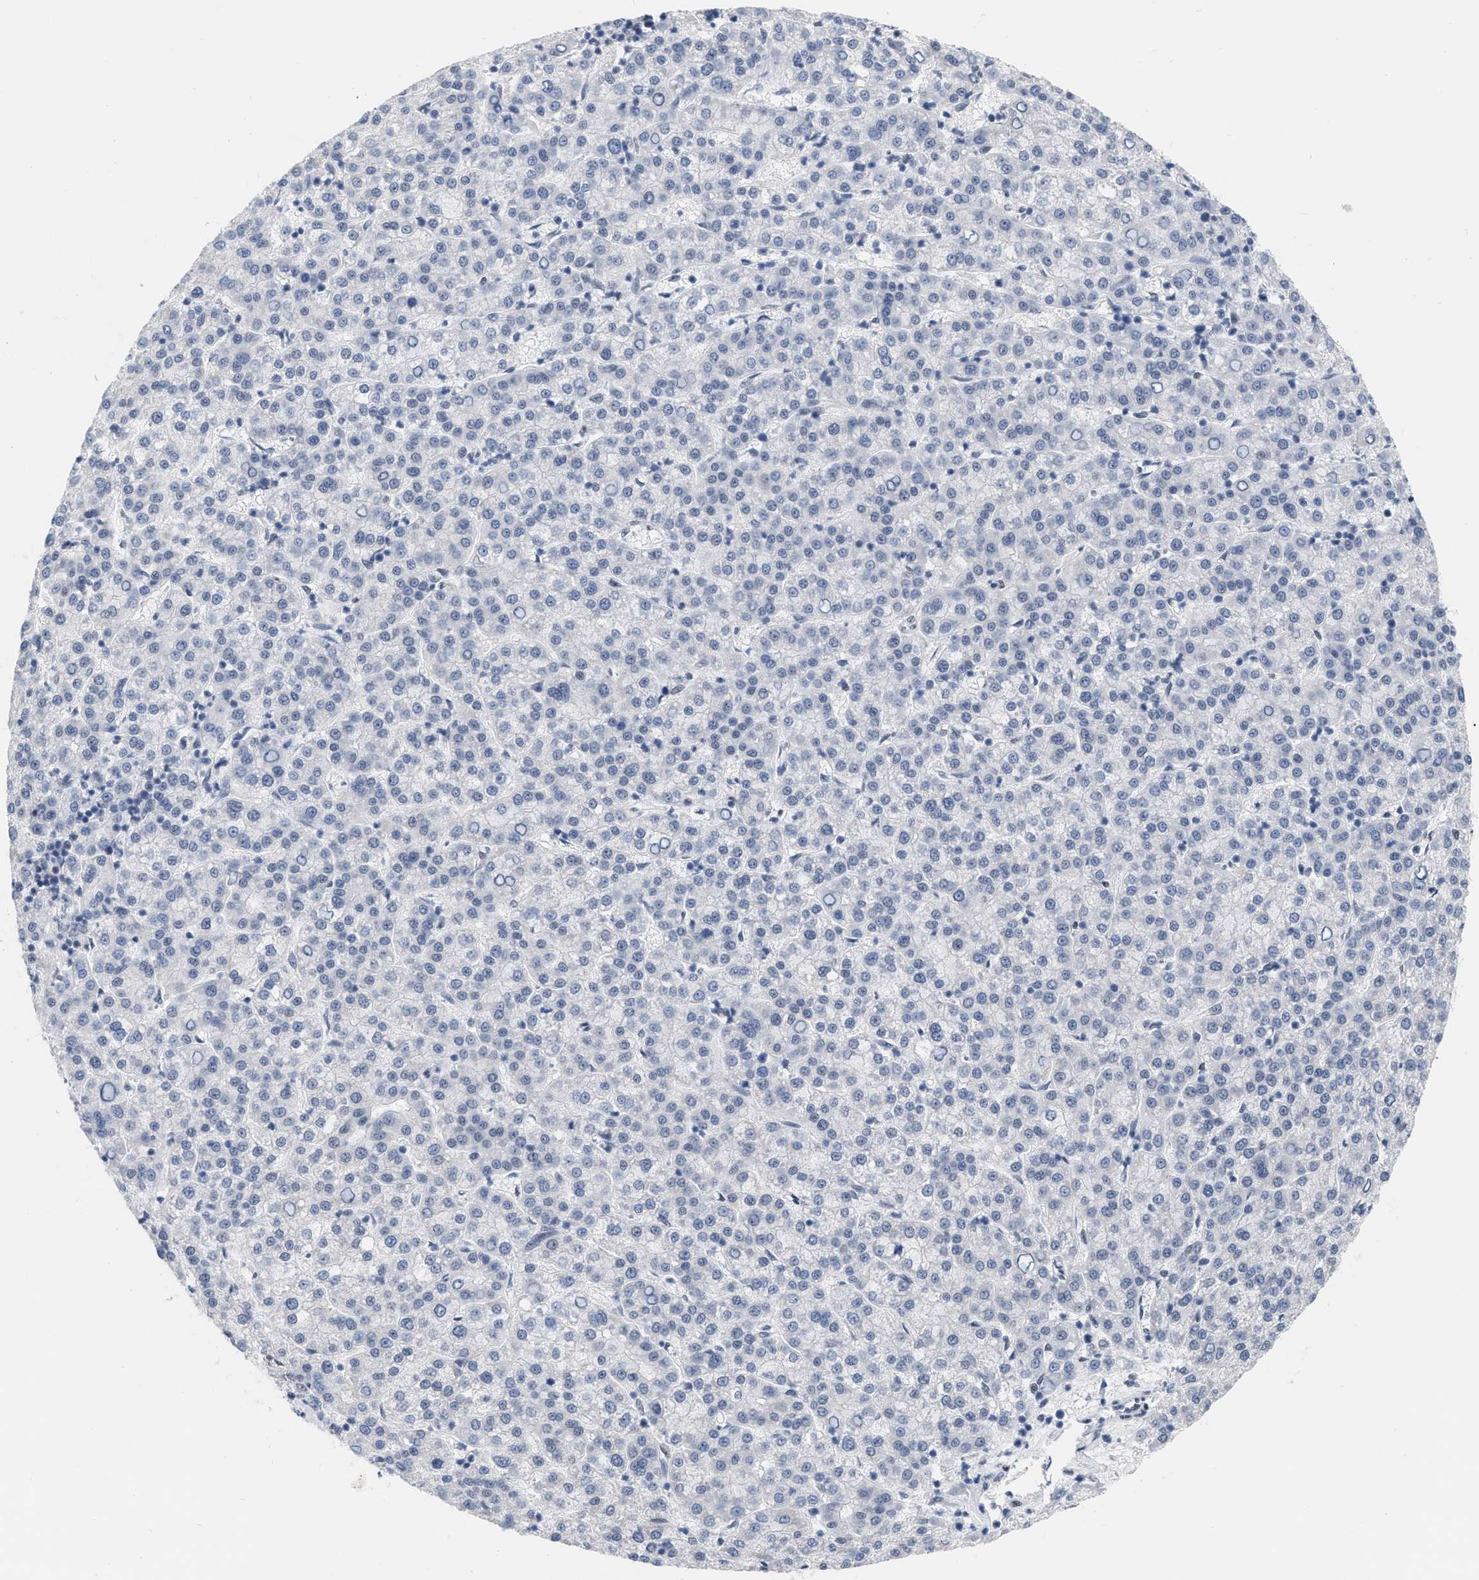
{"staining": {"intensity": "negative", "quantity": "none", "location": "none"}, "tissue": "liver cancer", "cell_type": "Tumor cells", "image_type": "cancer", "snomed": [{"axis": "morphology", "description": "Carcinoma, Hepatocellular, NOS"}, {"axis": "topography", "description": "Liver"}], "caption": "High power microscopy photomicrograph of an immunohistochemistry image of liver cancer (hepatocellular carcinoma), revealing no significant expression in tumor cells. The staining is performed using DAB brown chromogen with nuclei counter-stained in using hematoxylin.", "gene": "XIRP1", "patient": {"sex": "female", "age": 58}}